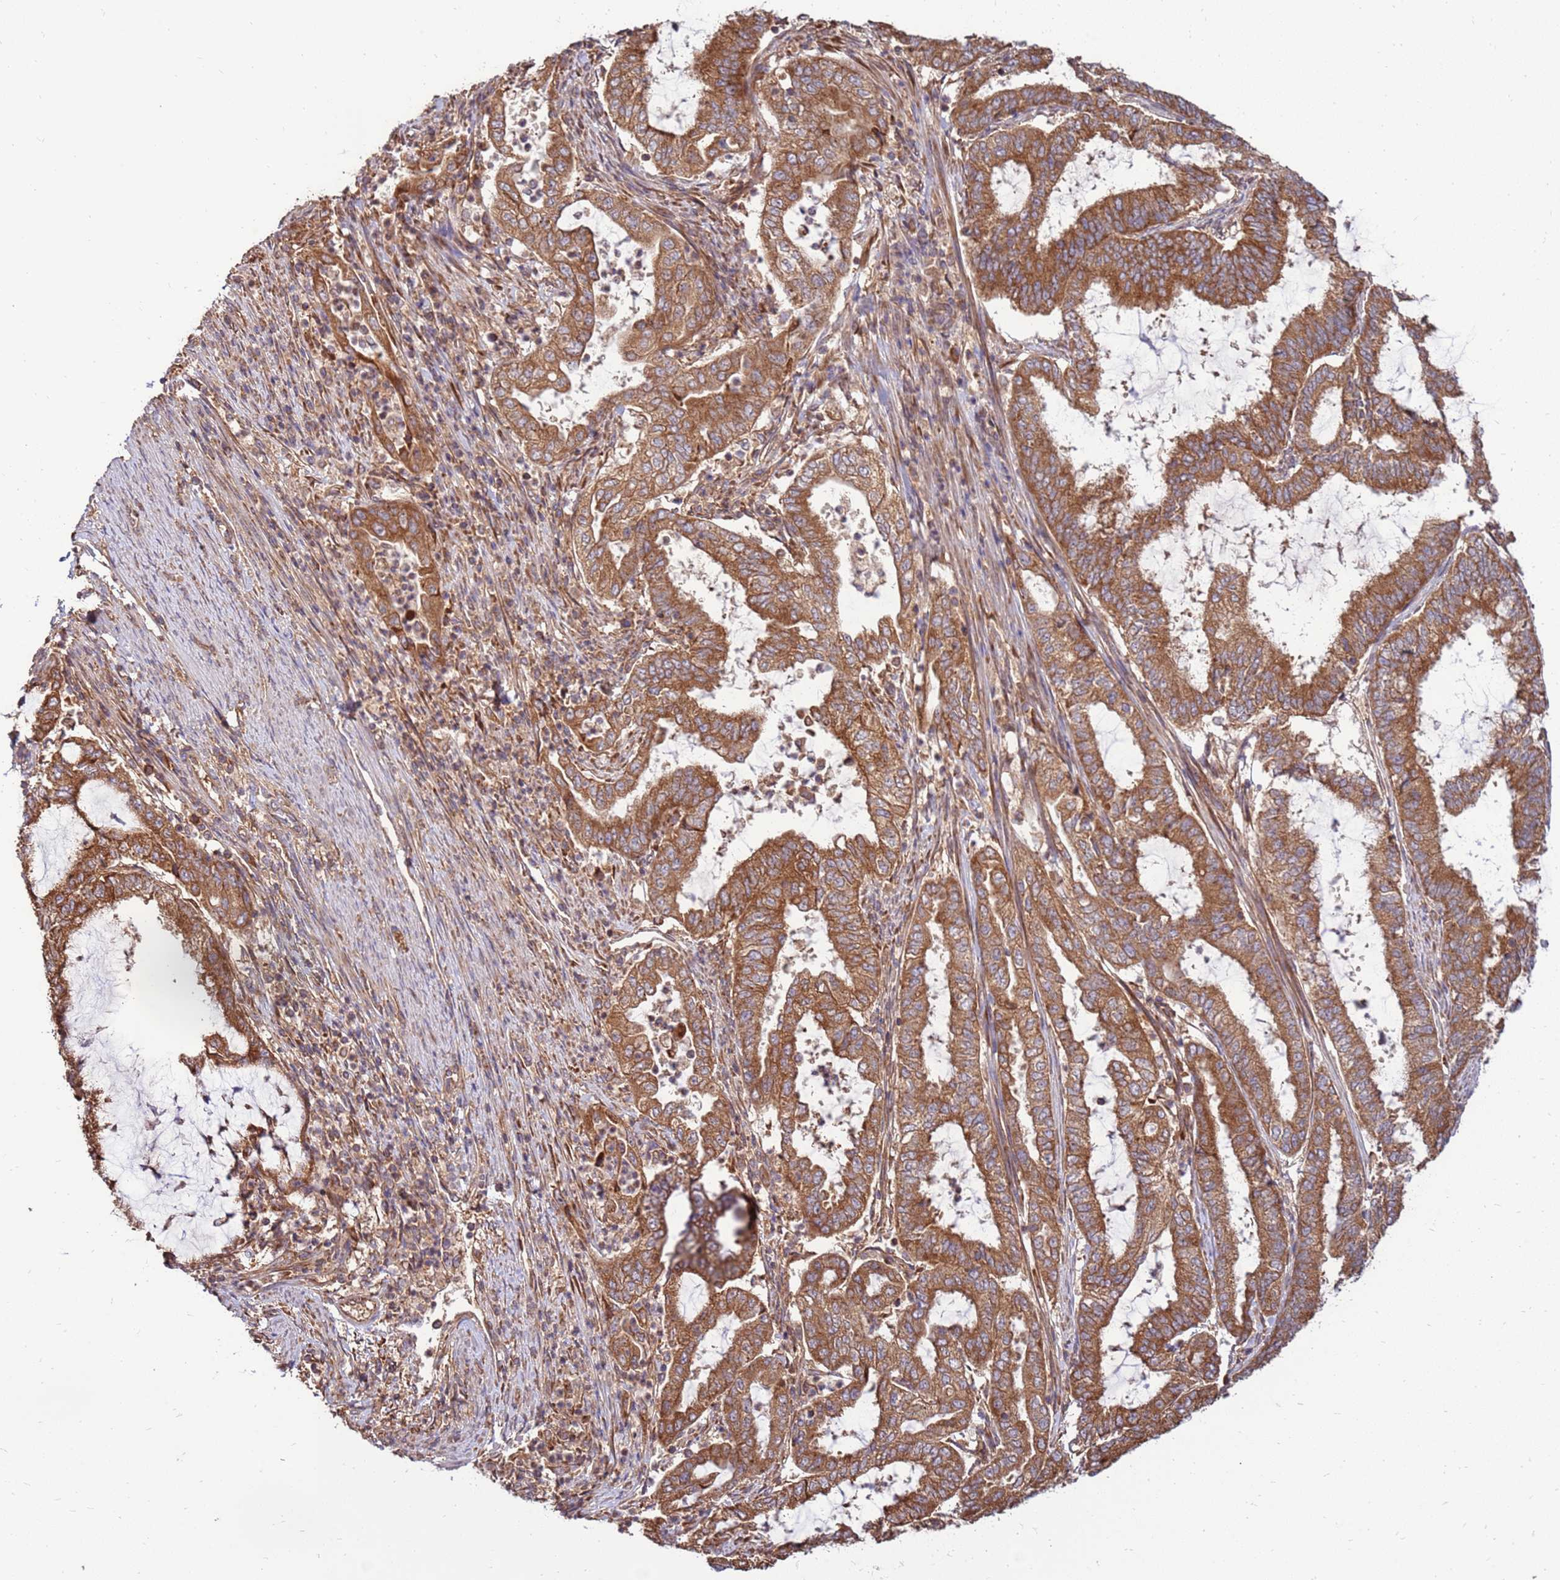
{"staining": {"intensity": "strong", "quantity": ">75%", "location": "cytoplasmic/membranous"}, "tissue": "endometrial cancer", "cell_type": "Tumor cells", "image_type": "cancer", "snomed": [{"axis": "morphology", "description": "Adenocarcinoma, NOS"}, {"axis": "topography", "description": "Endometrium"}], "caption": "Protein expression analysis of endometrial cancer displays strong cytoplasmic/membranous staining in approximately >75% of tumor cells.", "gene": "SLC44A5", "patient": {"sex": "female", "age": 51}}